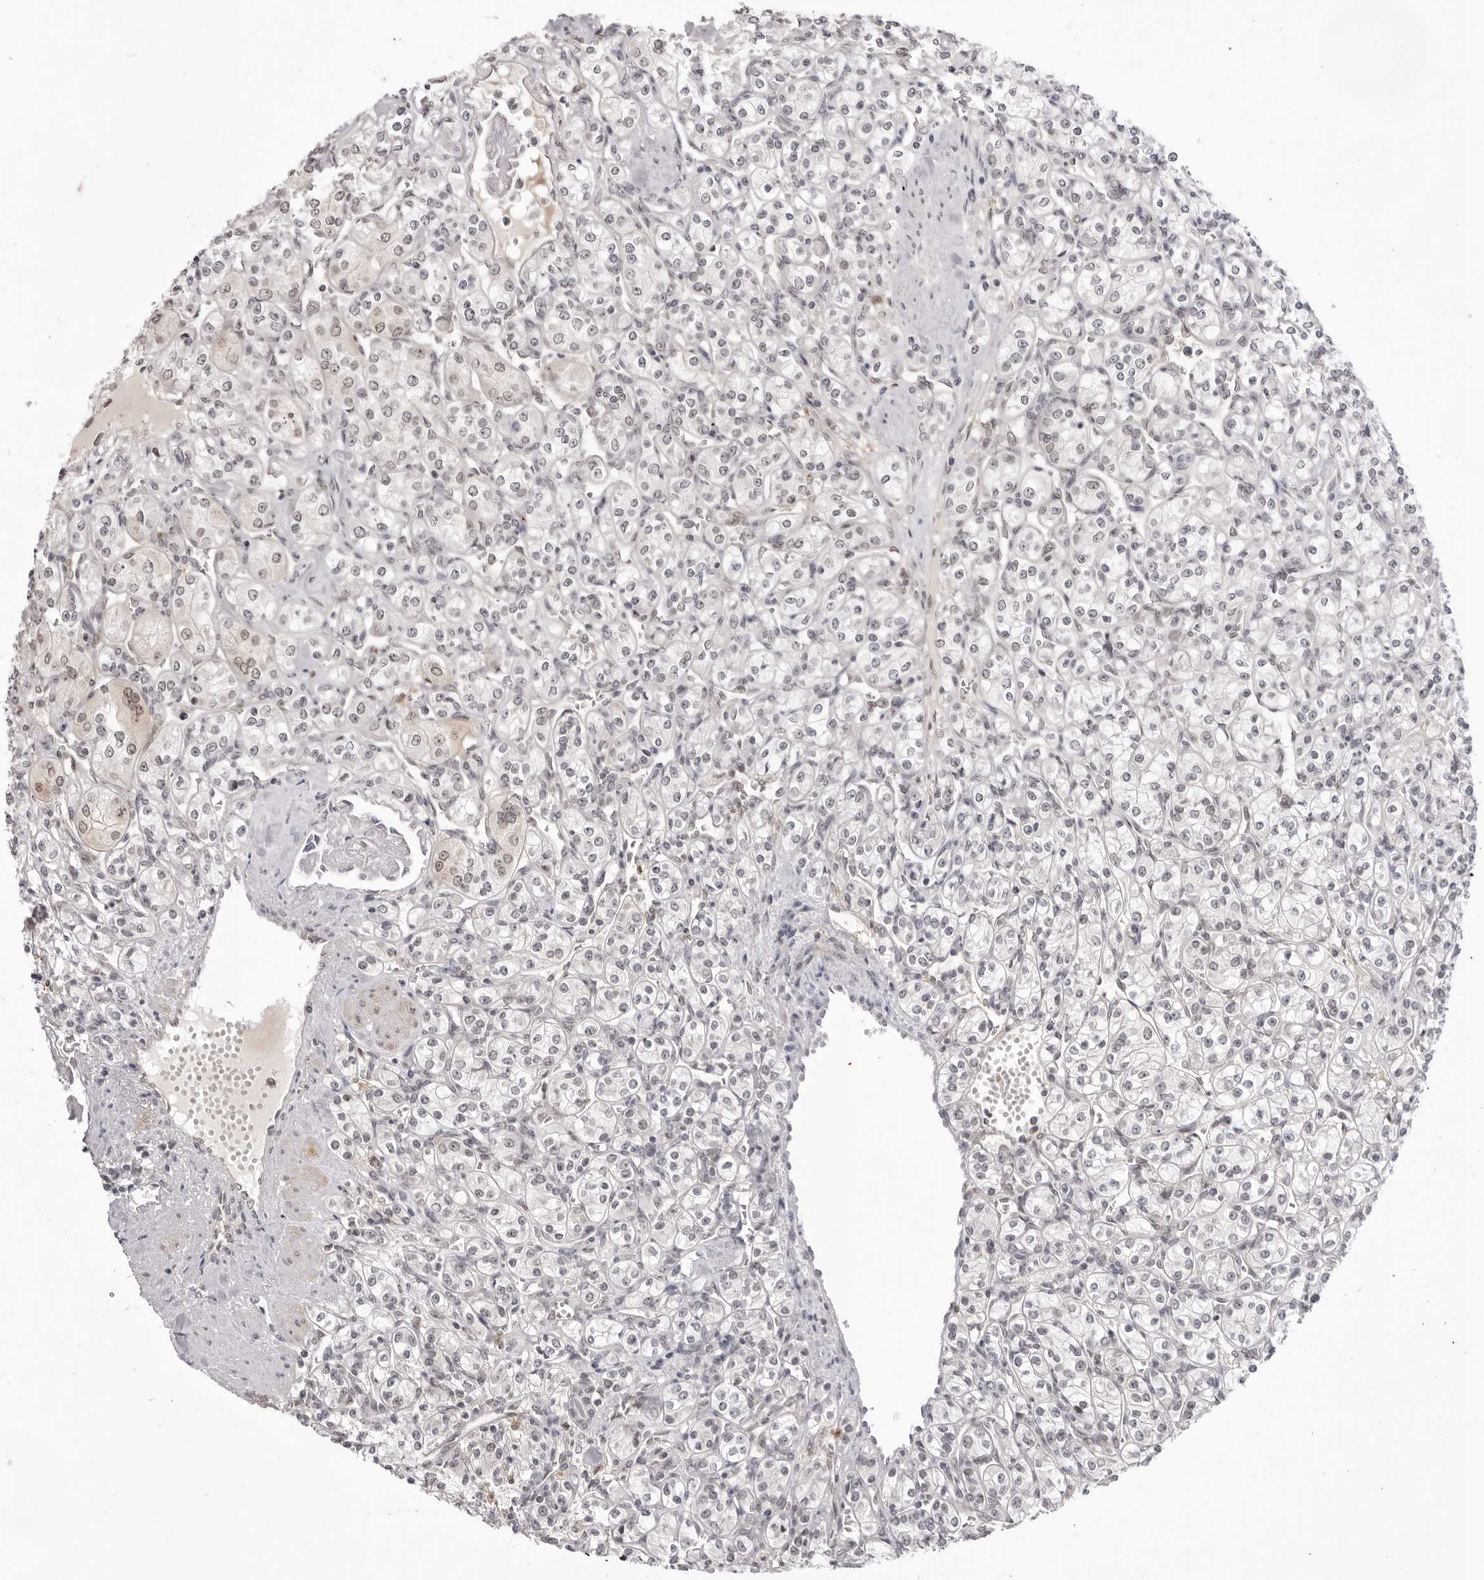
{"staining": {"intensity": "negative", "quantity": "none", "location": "none"}, "tissue": "renal cancer", "cell_type": "Tumor cells", "image_type": "cancer", "snomed": [{"axis": "morphology", "description": "Adenocarcinoma, NOS"}, {"axis": "topography", "description": "Kidney"}], "caption": "The IHC micrograph has no significant expression in tumor cells of renal cancer (adenocarcinoma) tissue.", "gene": "SRGAP2", "patient": {"sex": "male", "age": 77}}